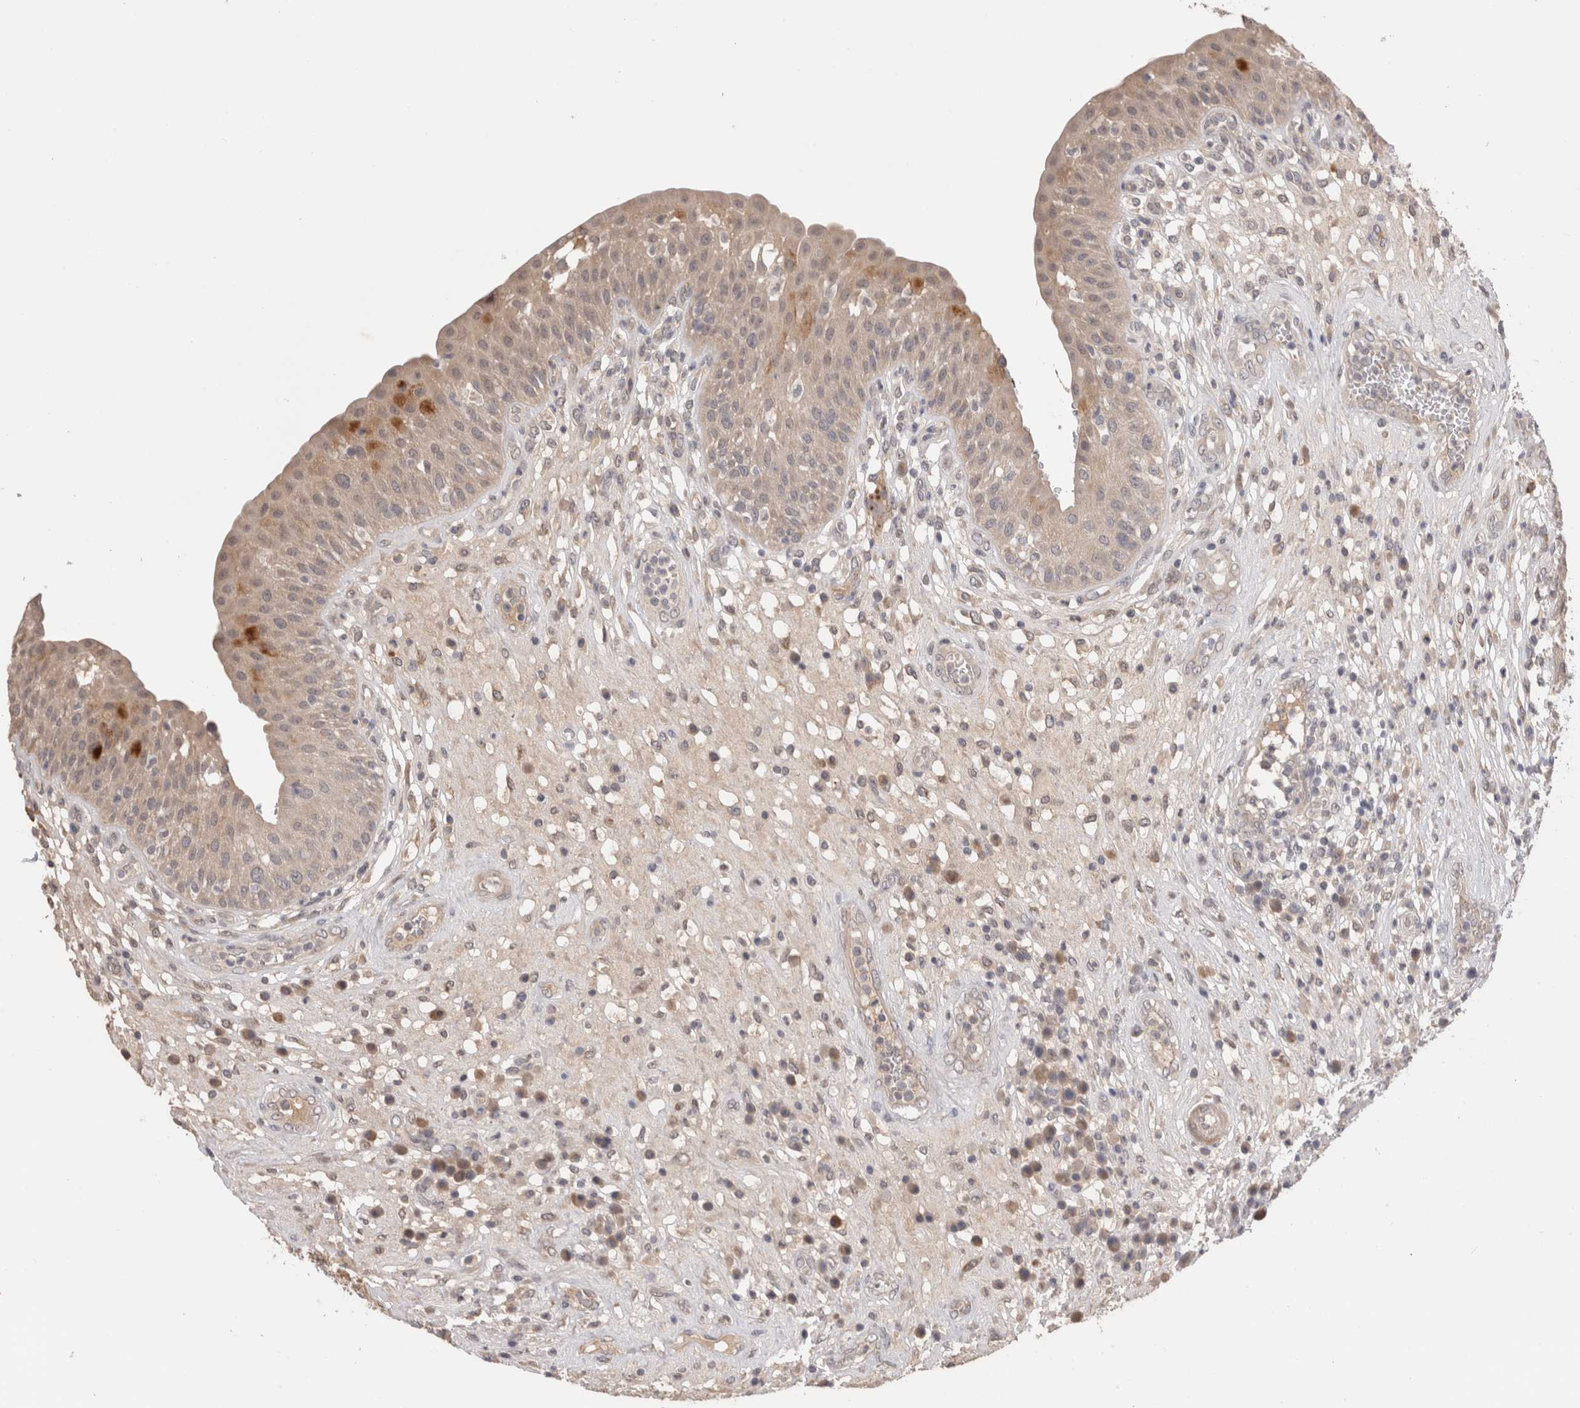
{"staining": {"intensity": "weak", "quantity": "25%-75%", "location": "cytoplasmic/membranous"}, "tissue": "urinary bladder", "cell_type": "Urothelial cells", "image_type": "normal", "snomed": [{"axis": "morphology", "description": "Normal tissue, NOS"}, {"axis": "topography", "description": "Urinary bladder"}], "caption": "Normal urinary bladder displays weak cytoplasmic/membranous staining in about 25%-75% of urothelial cells, visualized by immunohistochemistry. Nuclei are stained in blue.", "gene": "CRYBG1", "patient": {"sex": "female", "age": 62}}